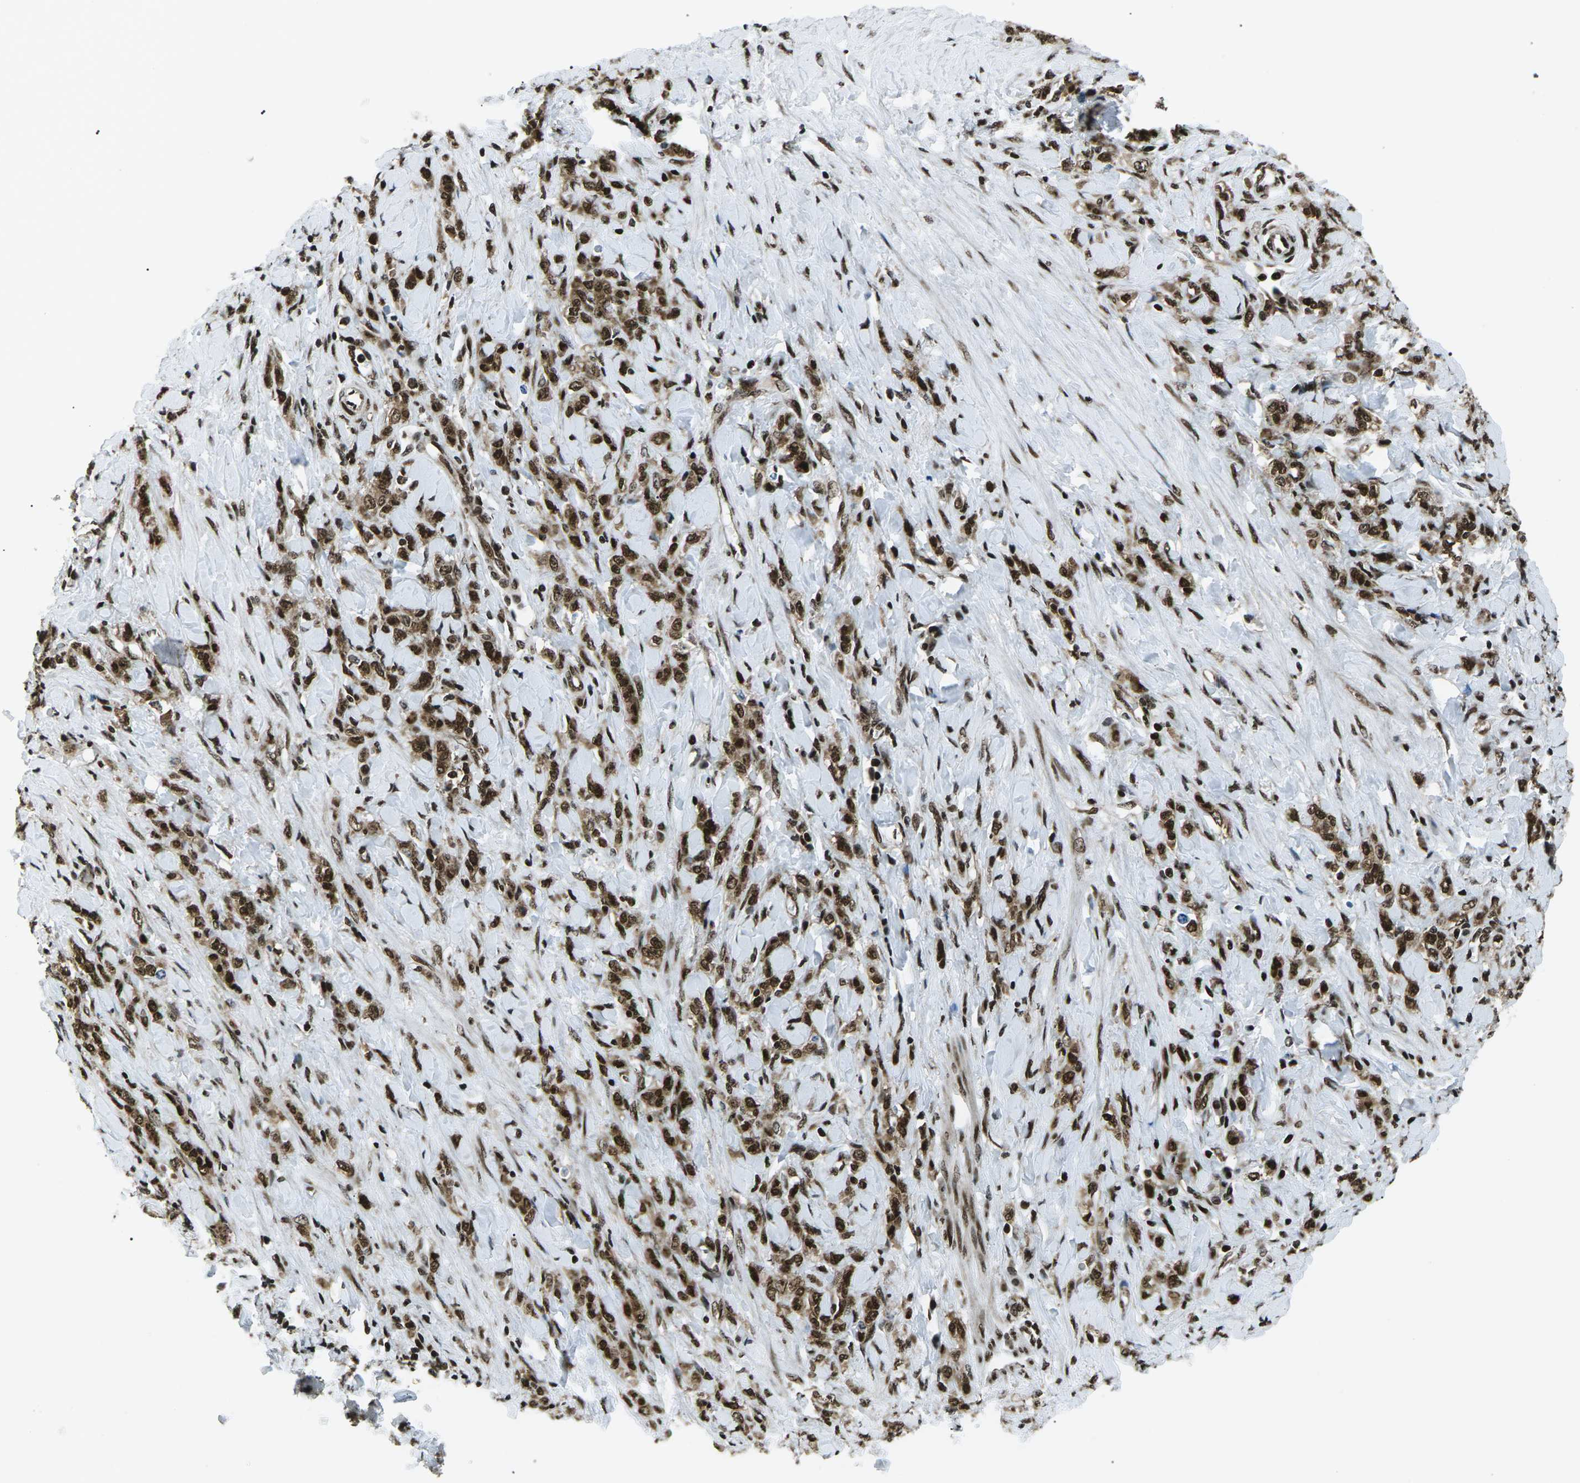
{"staining": {"intensity": "strong", "quantity": ">75%", "location": "cytoplasmic/membranous,nuclear"}, "tissue": "stomach cancer", "cell_type": "Tumor cells", "image_type": "cancer", "snomed": [{"axis": "morphology", "description": "Adenocarcinoma, NOS"}, {"axis": "topography", "description": "Stomach"}], "caption": "Protein staining displays strong cytoplasmic/membranous and nuclear expression in about >75% of tumor cells in stomach cancer (adenocarcinoma). (brown staining indicates protein expression, while blue staining denotes nuclei).", "gene": "HNRNPK", "patient": {"sex": "male", "age": 82}}